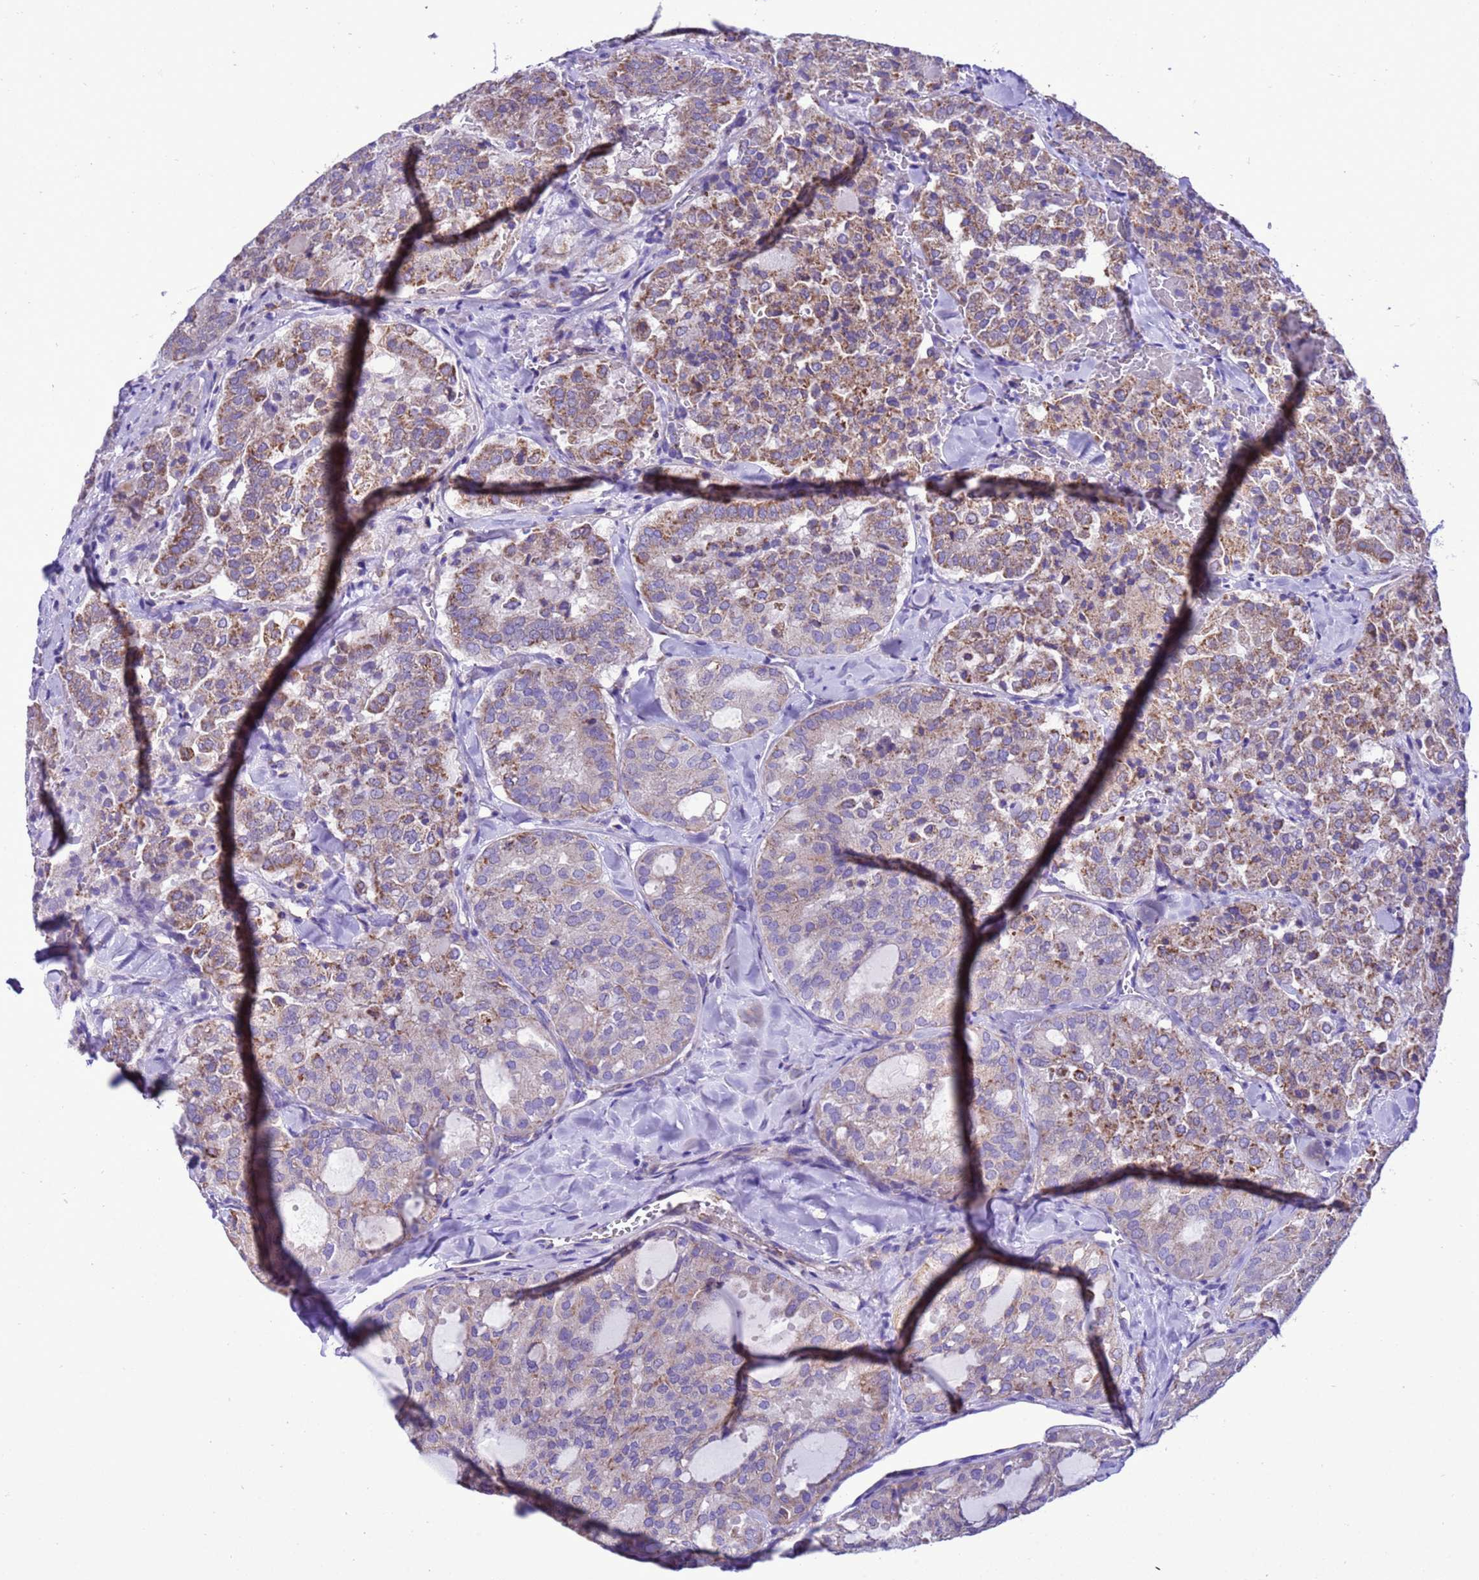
{"staining": {"intensity": "moderate", "quantity": "25%-75%", "location": "cytoplasmic/membranous"}, "tissue": "thyroid cancer", "cell_type": "Tumor cells", "image_type": "cancer", "snomed": [{"axis": "morphology", "description": "Follicular adenoma carcinoma, NOS"}, {"axis": "topography", "description": "Thyroid gland"}], "caption": "Immunohistochemical staining of human thyroid cancer shows medium levels of moderate cytoplasmic/membranous expression in about 25%-75% of tumor cells. Nuclei are stained in blue.", "gene": "CCDC191", "patient": {"sex": "male", "age": 75}}